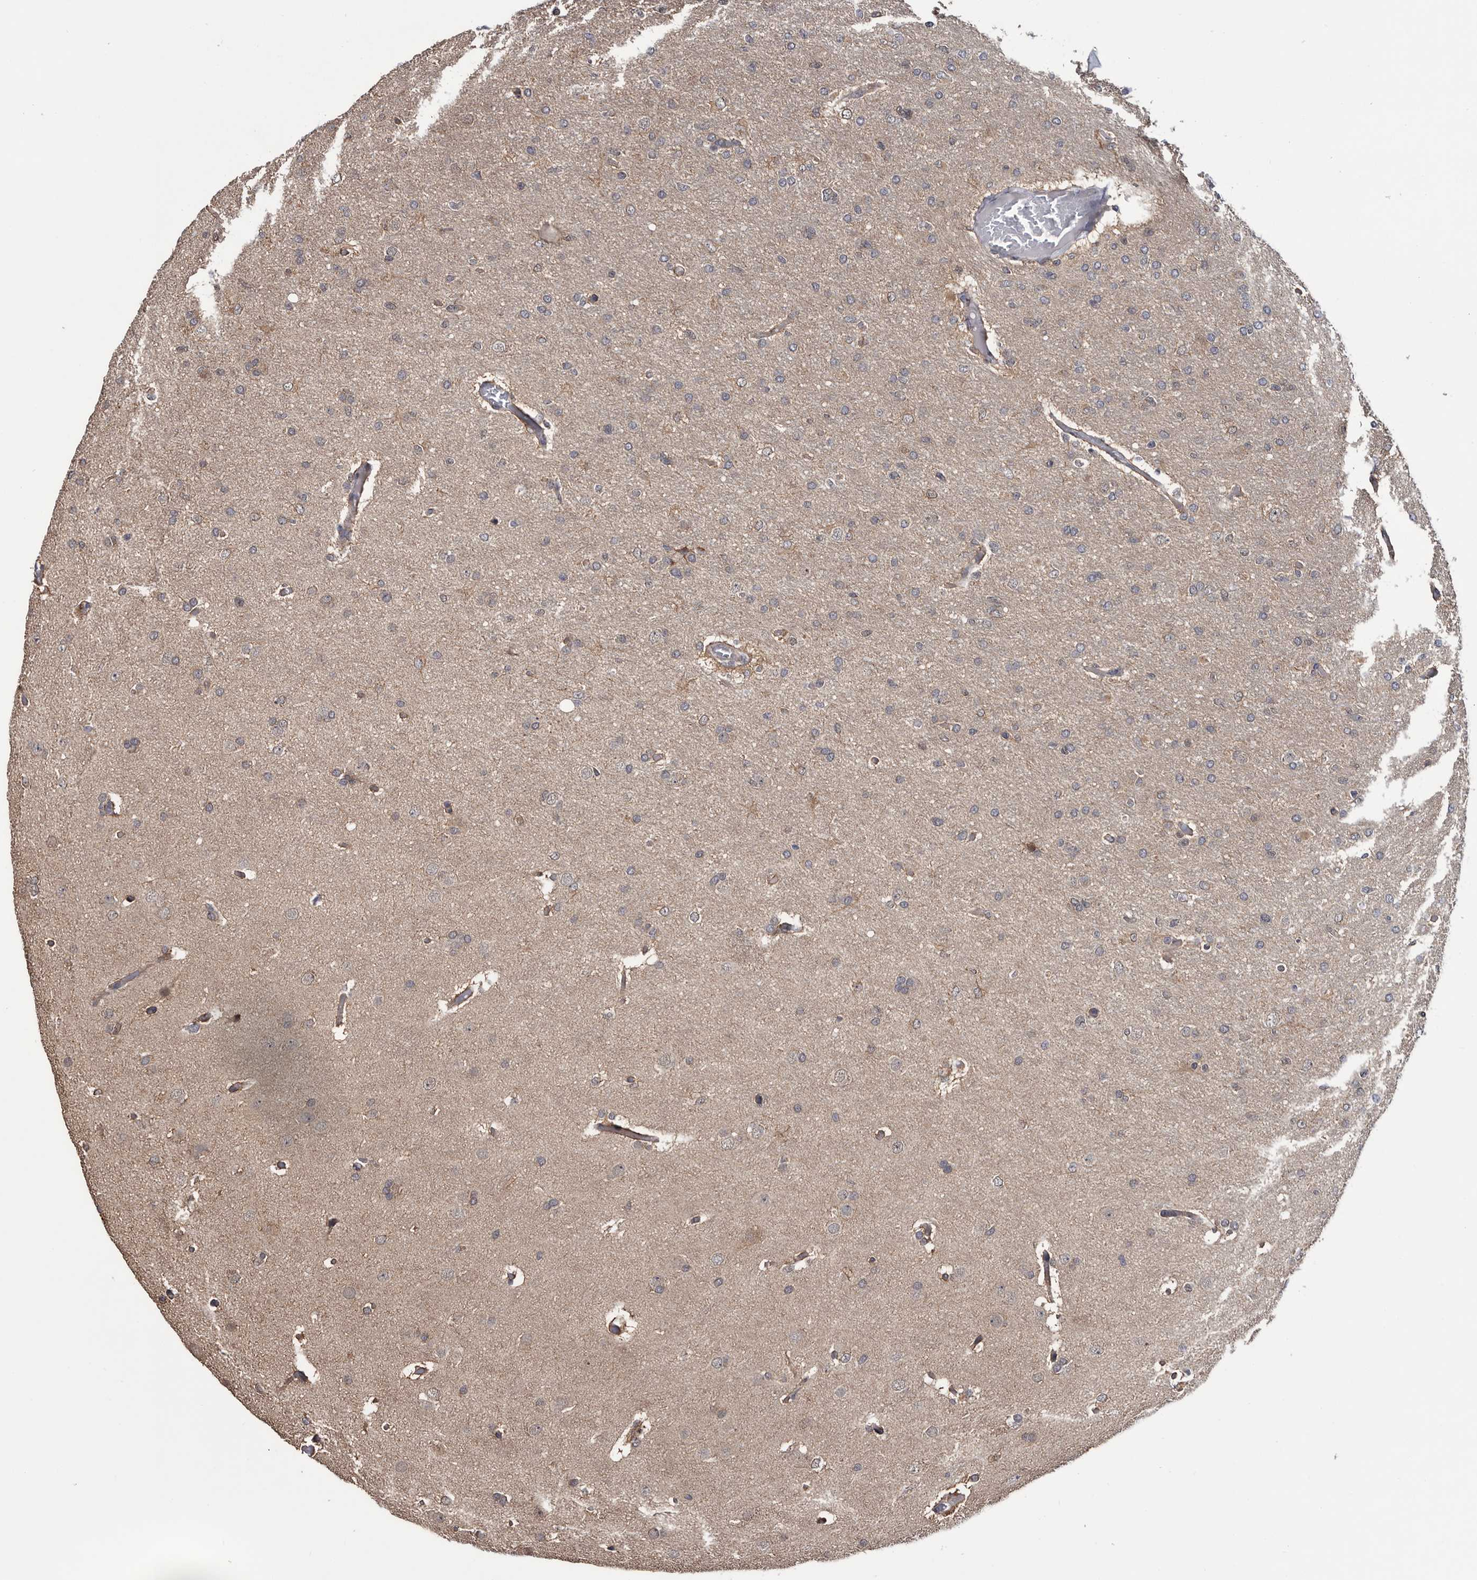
{"staining": {"intensity": "weak", "quantity": "25%-75%", "location": "cytoplasmic/membranous"}, "tissue": "glioma", "cell_type": "Tumor cells", "image_type": "cancer", "snomed": [{"axis": "morphology", "description": "Glioma, malignant, High grade"}, {"axis": "topography", "description": "Cerebral cortex"}], "caption": "IHC of glioma reveals low levels of weak cytoplasmic/membranous expression in about 25%-75% of tumor cells.", "gene": "TTI2", "patient": {"sex": "female", "age": 36}}